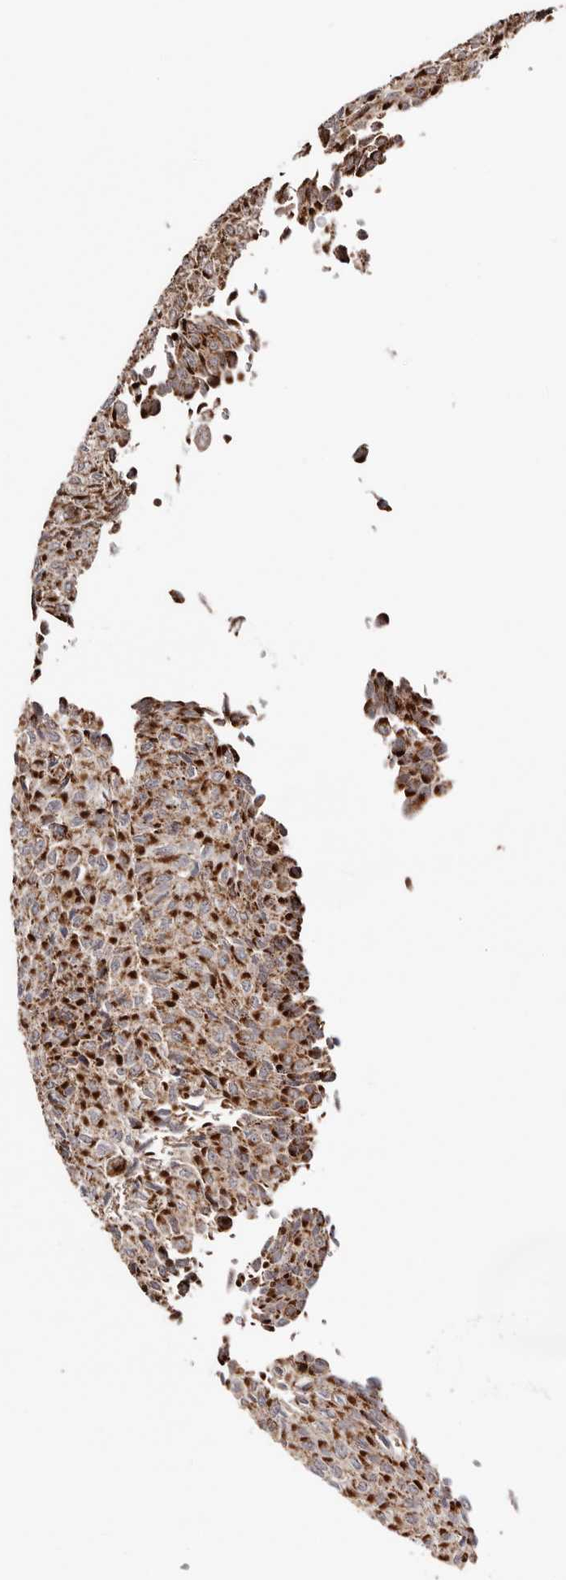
{"staining": {"intensity": "strong", "quantity": ">75%", "location": "cytoplasmic/membranous"}, "tissue": "urothelial cancer", "cell_type": "Tumor cells", "image_type": "cancer", "snomed": [{"axis": "morphology", "description": "Urothelial carcinoma, Low grade"}, {"axis": "topography", "description": "Urinary bladder"}], "caption": "About >75% of tumor cells in human urothelial cancer display strong cytoplasmic/membranous protein staining as visualized by brown immunohistochemical staining.", "gene": "PRKACB", "patient": {"sex": "male", "age": 78}}